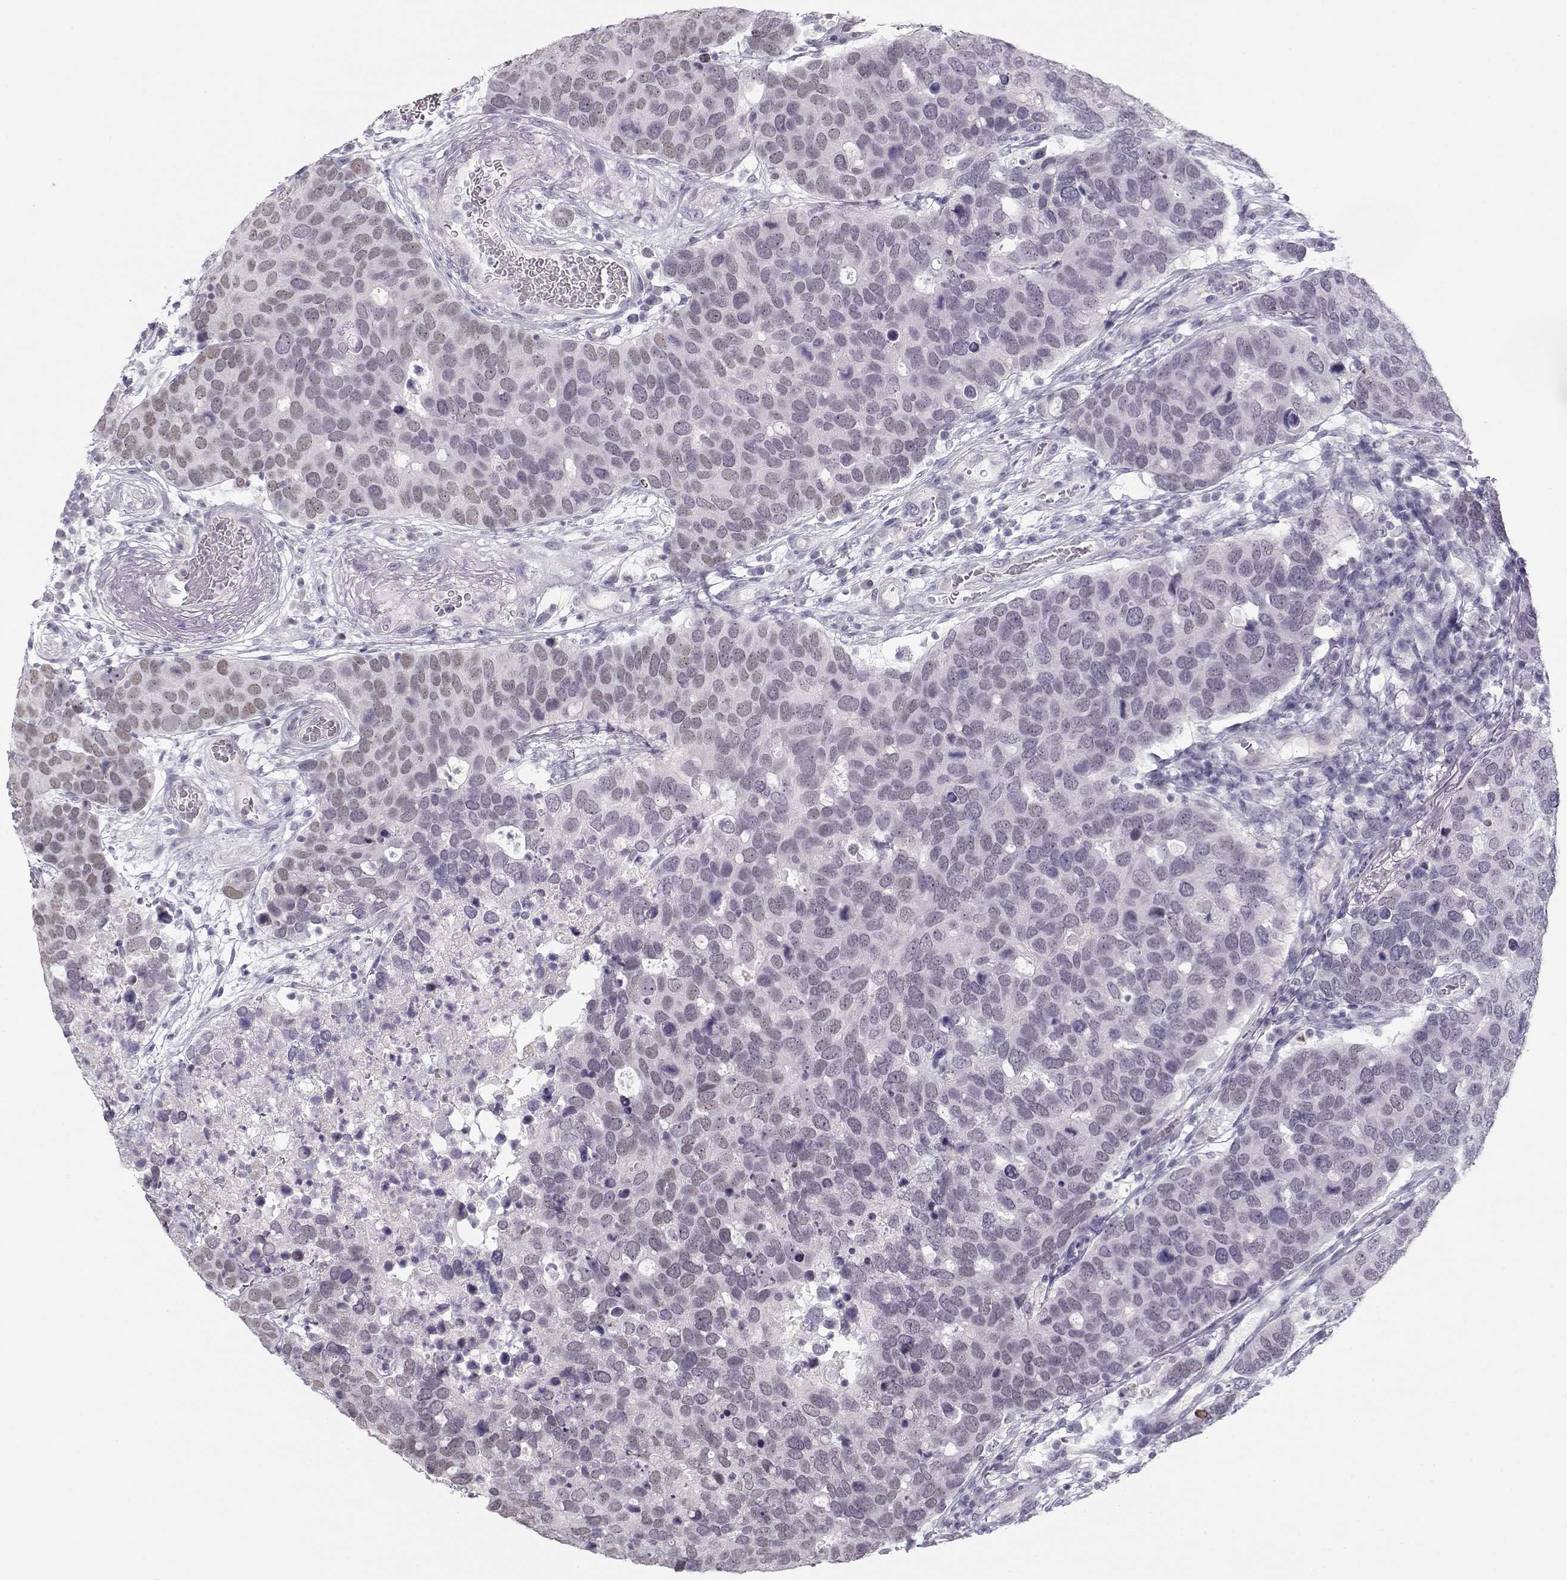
{"staining": {"intensity": "negative", "quantity": "none", "location": "none"}, "tissue": "breast cancer", "cell_type": "Tumor cells", "image_type": "cancer", "snomed": [{"axis": "morphology", "description": "Duct carcinoma"}, {"axis": "topography", "description": "Breast"}], "caption": "Human breast cancer stained for a protein using immunohistochemistry reveals no positivity in tumor cells.", "gene": "IMPG1", "patient": {"sex": "female", "age": 83}}